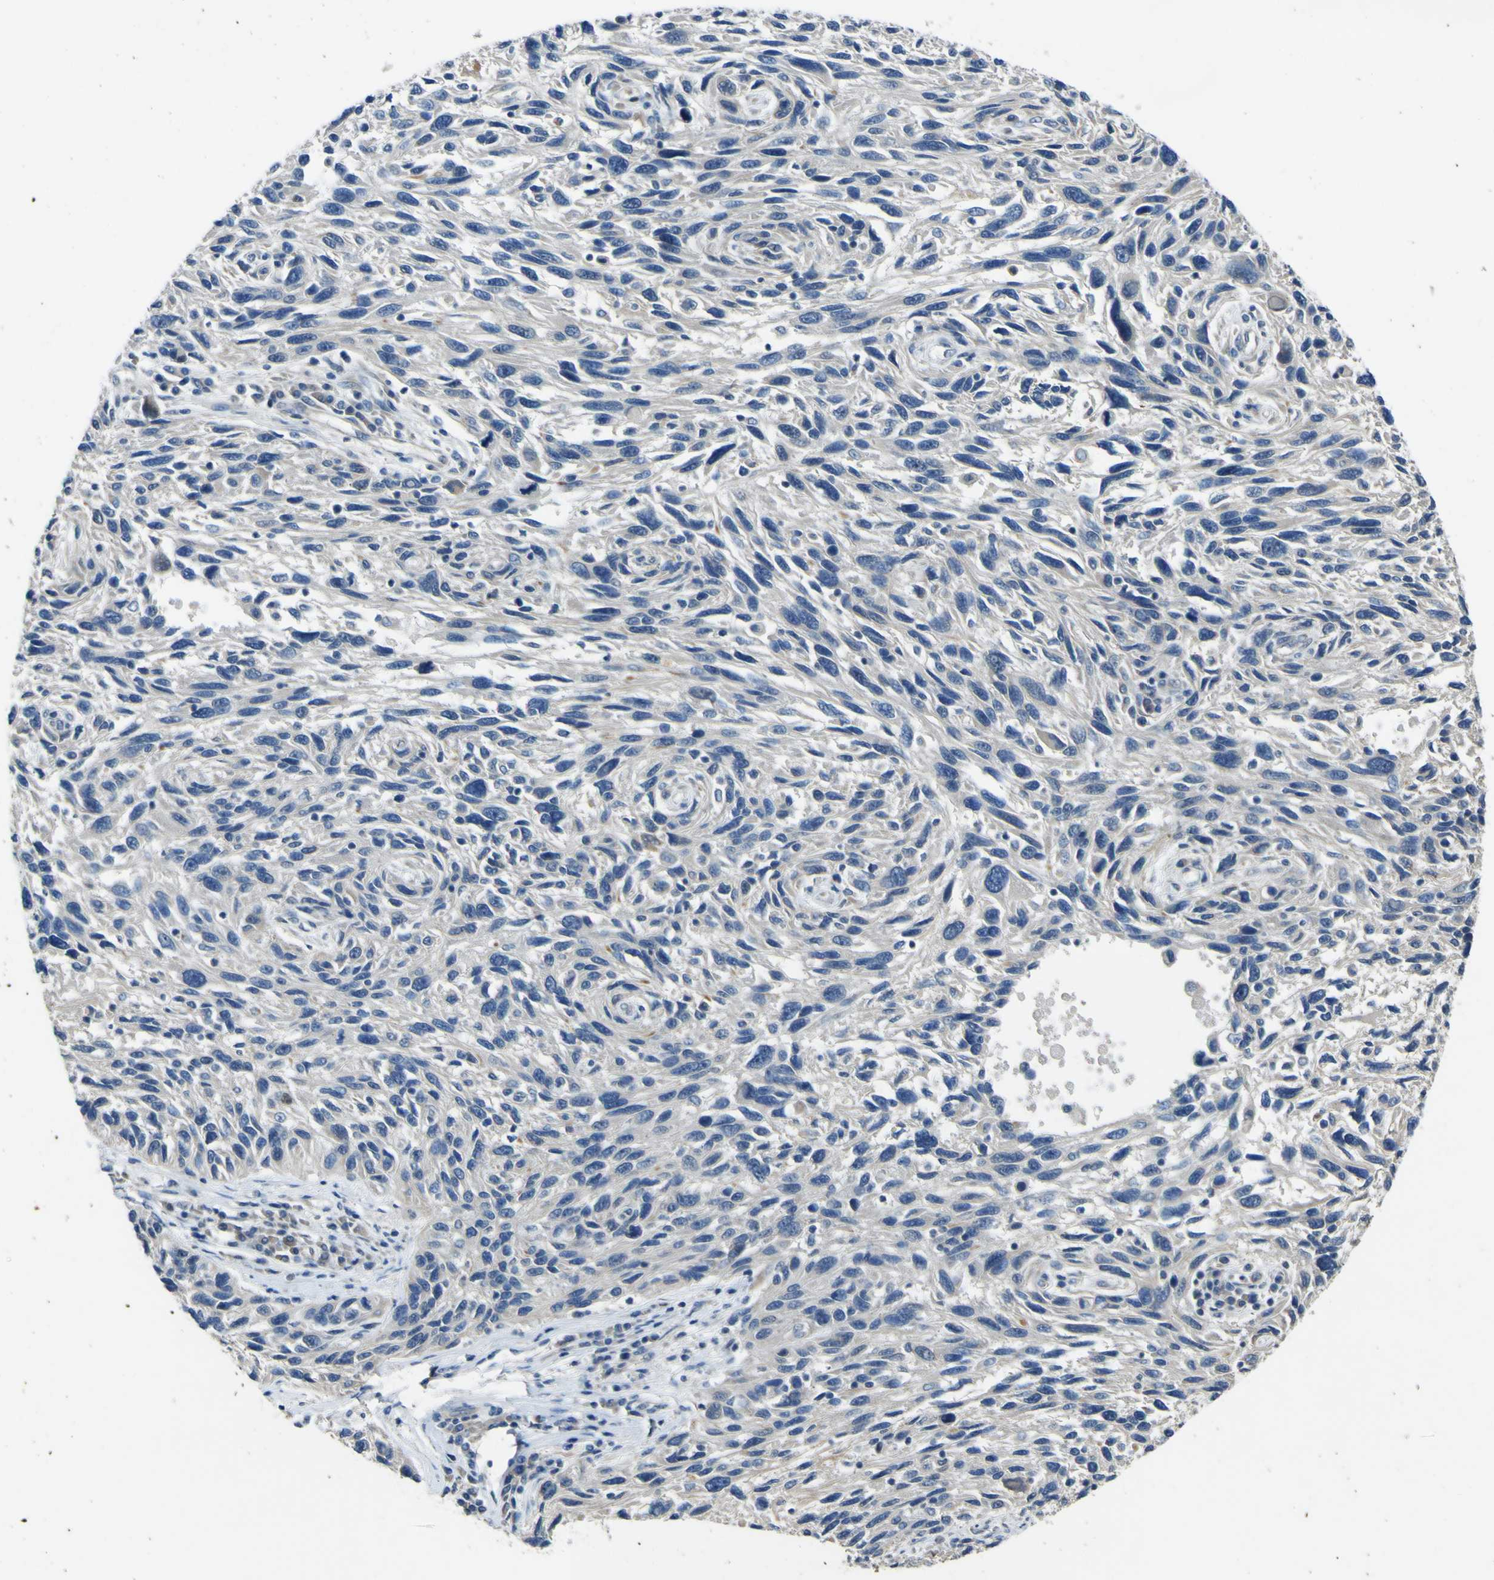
{"staining": {"intensity": "negative", "quantity": "none", "location": "none"}, "tissue": "melanoma", "cell_type": "Tumor cells", "image_type": "cancer", "snomed": [{"axis": "morphology", "description": "Malignant melanoma, NOS"}, {"axis": "topography", "description": "Skin"}], "caption": "Protein analysis of malignant melanoma demonstrates no significant staining in tumor cells.", "gene": "LDLR", "patient": {"sex": "male", "age": 53}}